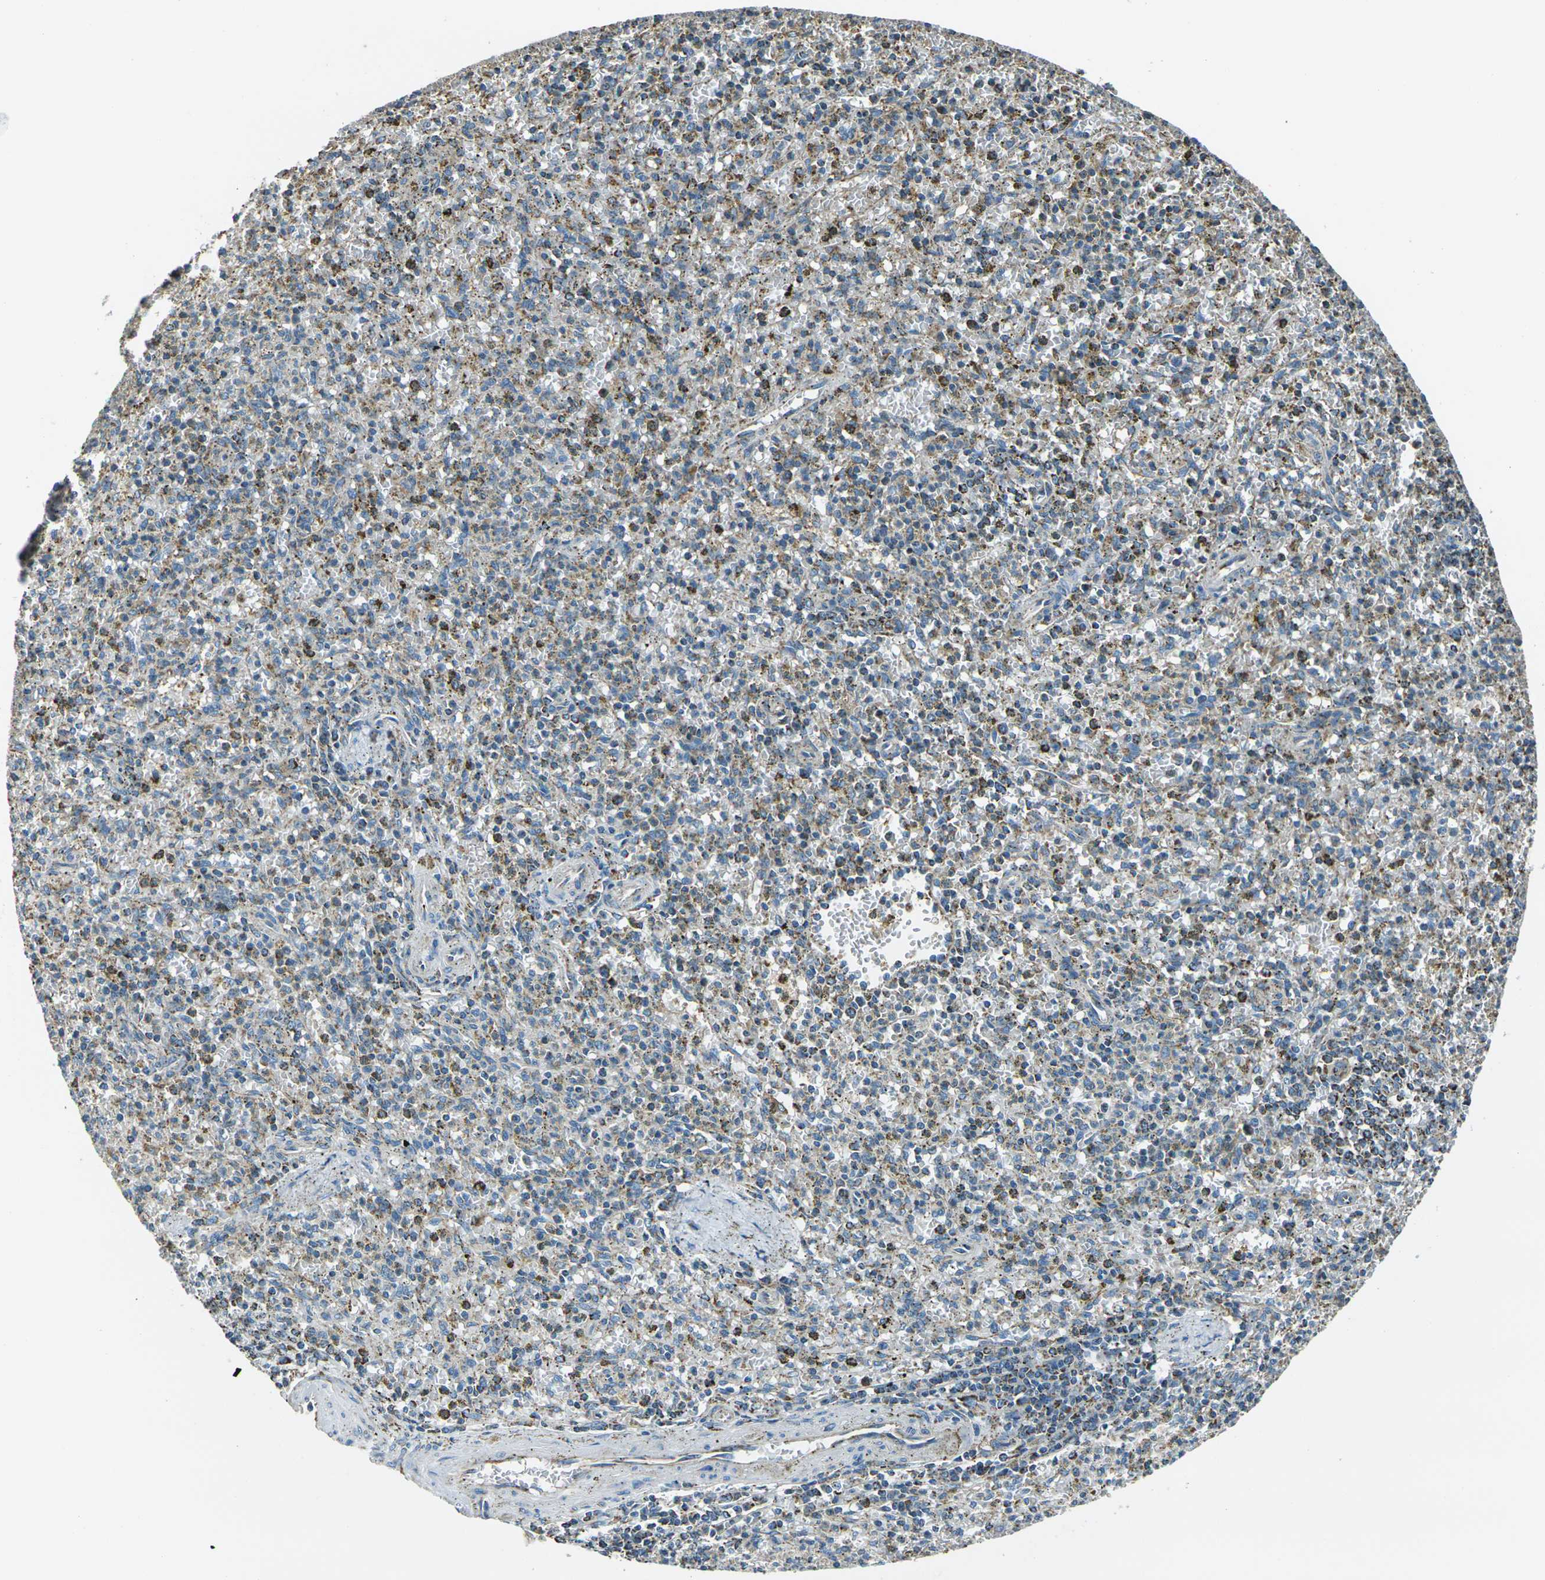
{"staining": {"intensity": "moderate", "quantity": "<25%", "location": "cytoplasmic/membranous"}, "tissue": "spleen", "cell_type": "Cells in red pulp", "image_type": "normal", "snomed": [{"axis": "morphology", "description": "Normal tissue, NOS"}, {"axis": "topography", "description": "Spleen"}], "caption": "Normal spleen shows moderate cytoplasmic/membranous positivity in about <25% of cells in red pulp, visualized by immunohistochemistry.", "gene": "IRF3", "patient": {"sex": "male", "age": 72}}